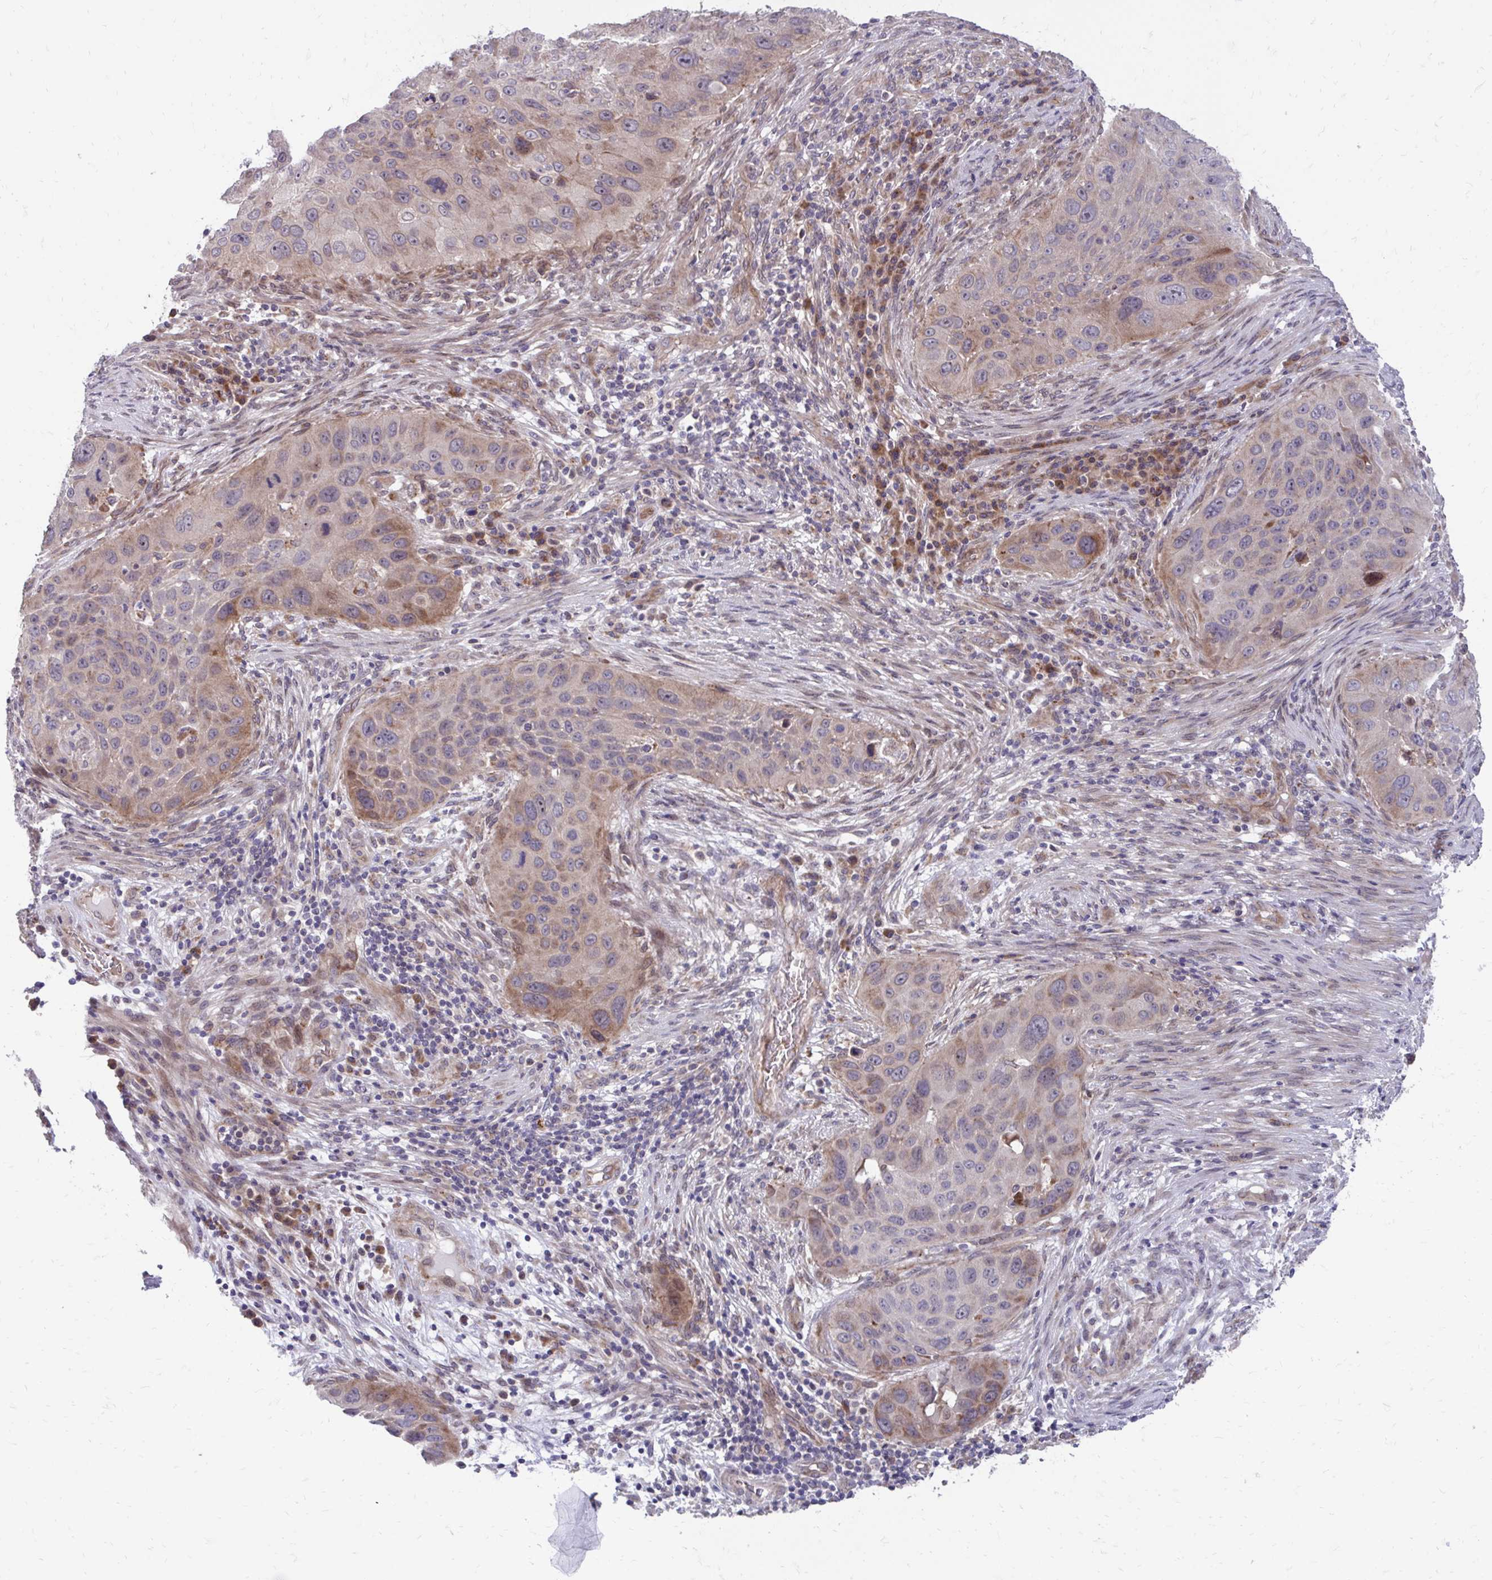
{"staining": {"intensity": "weak", "quantity": "<25%", "location": "cytoplasmic/membranous"}, "tissue": "lung cancer", "cell_type": "Tumor cells", "image_type": "cancer", "snomed": [{"axis": "morphology", "description": "Squamous cell carcinoma, NOS"}, {"axis": "topography", "description": "Lung"}], "caption": "DAB (3,3'-diaminobenzidine) immunohistochemical staining of human squamous cell carcinoma (lung) exhibits no significant positivity in tumor cells.", "gene": "ITPR2", "patient": {"sex": "male", "age": 63}}